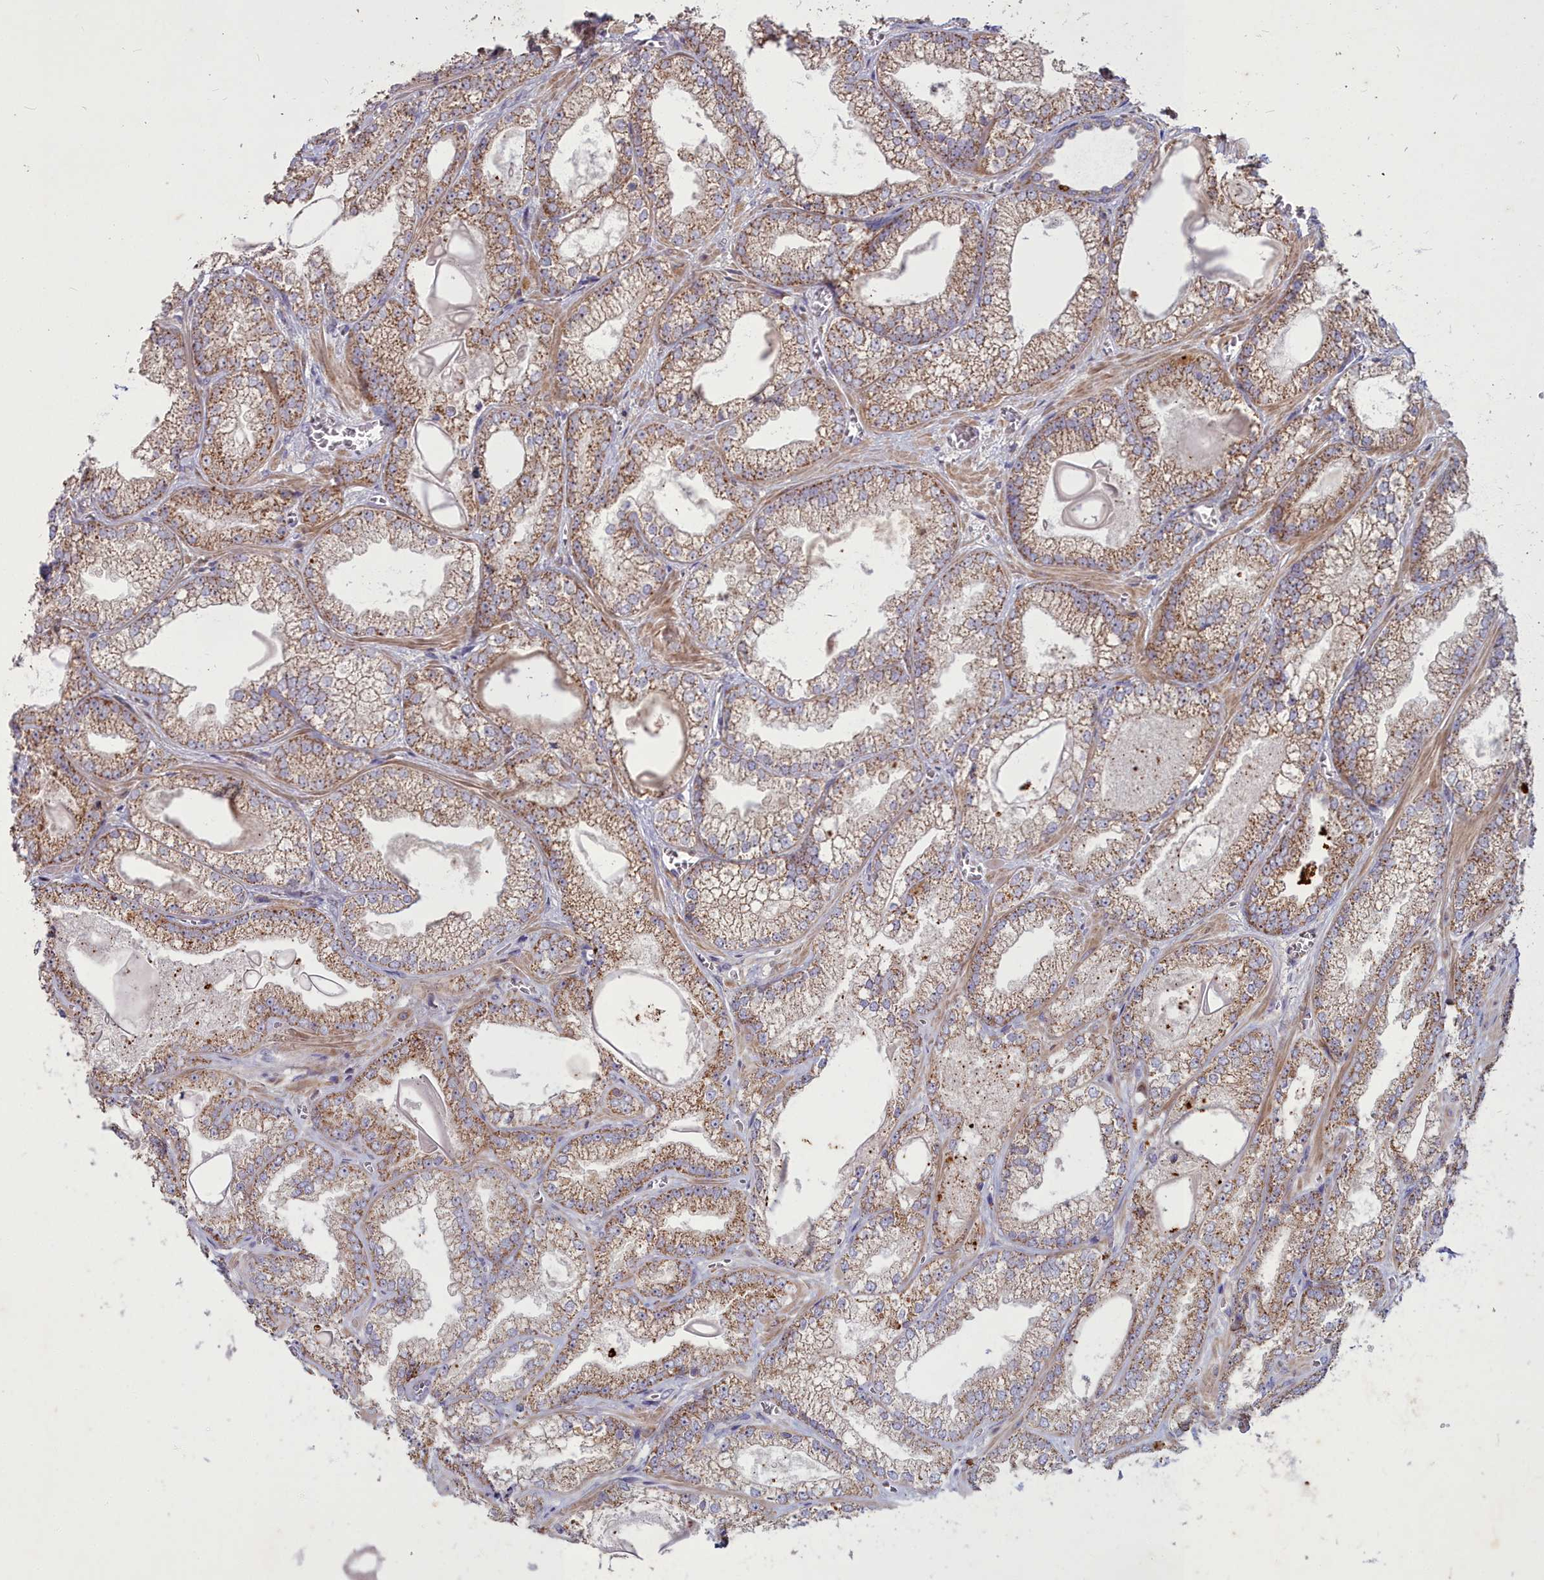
{"staining": {"intensity": "moderate", "quantity": ">75%", "location": "cytoplasmic/membranous"}, "tissue": "prostate cancer", "cell_type": "Tumor cells", "image_type": "cancer", "snomed": [{"axis": "morphology", "description": "Adenocarcinoma, Low grade"}, {"axis": "topography", "description": "Prostate"}], "caption": "A brown stain labels moderate cytoplasmic/membranous positivity of a protein in prostate cancer (low-grade adenocarcinoma) tumor cells.", "gene": "COX11", "patient": {"sex": "male", "age": 57}}